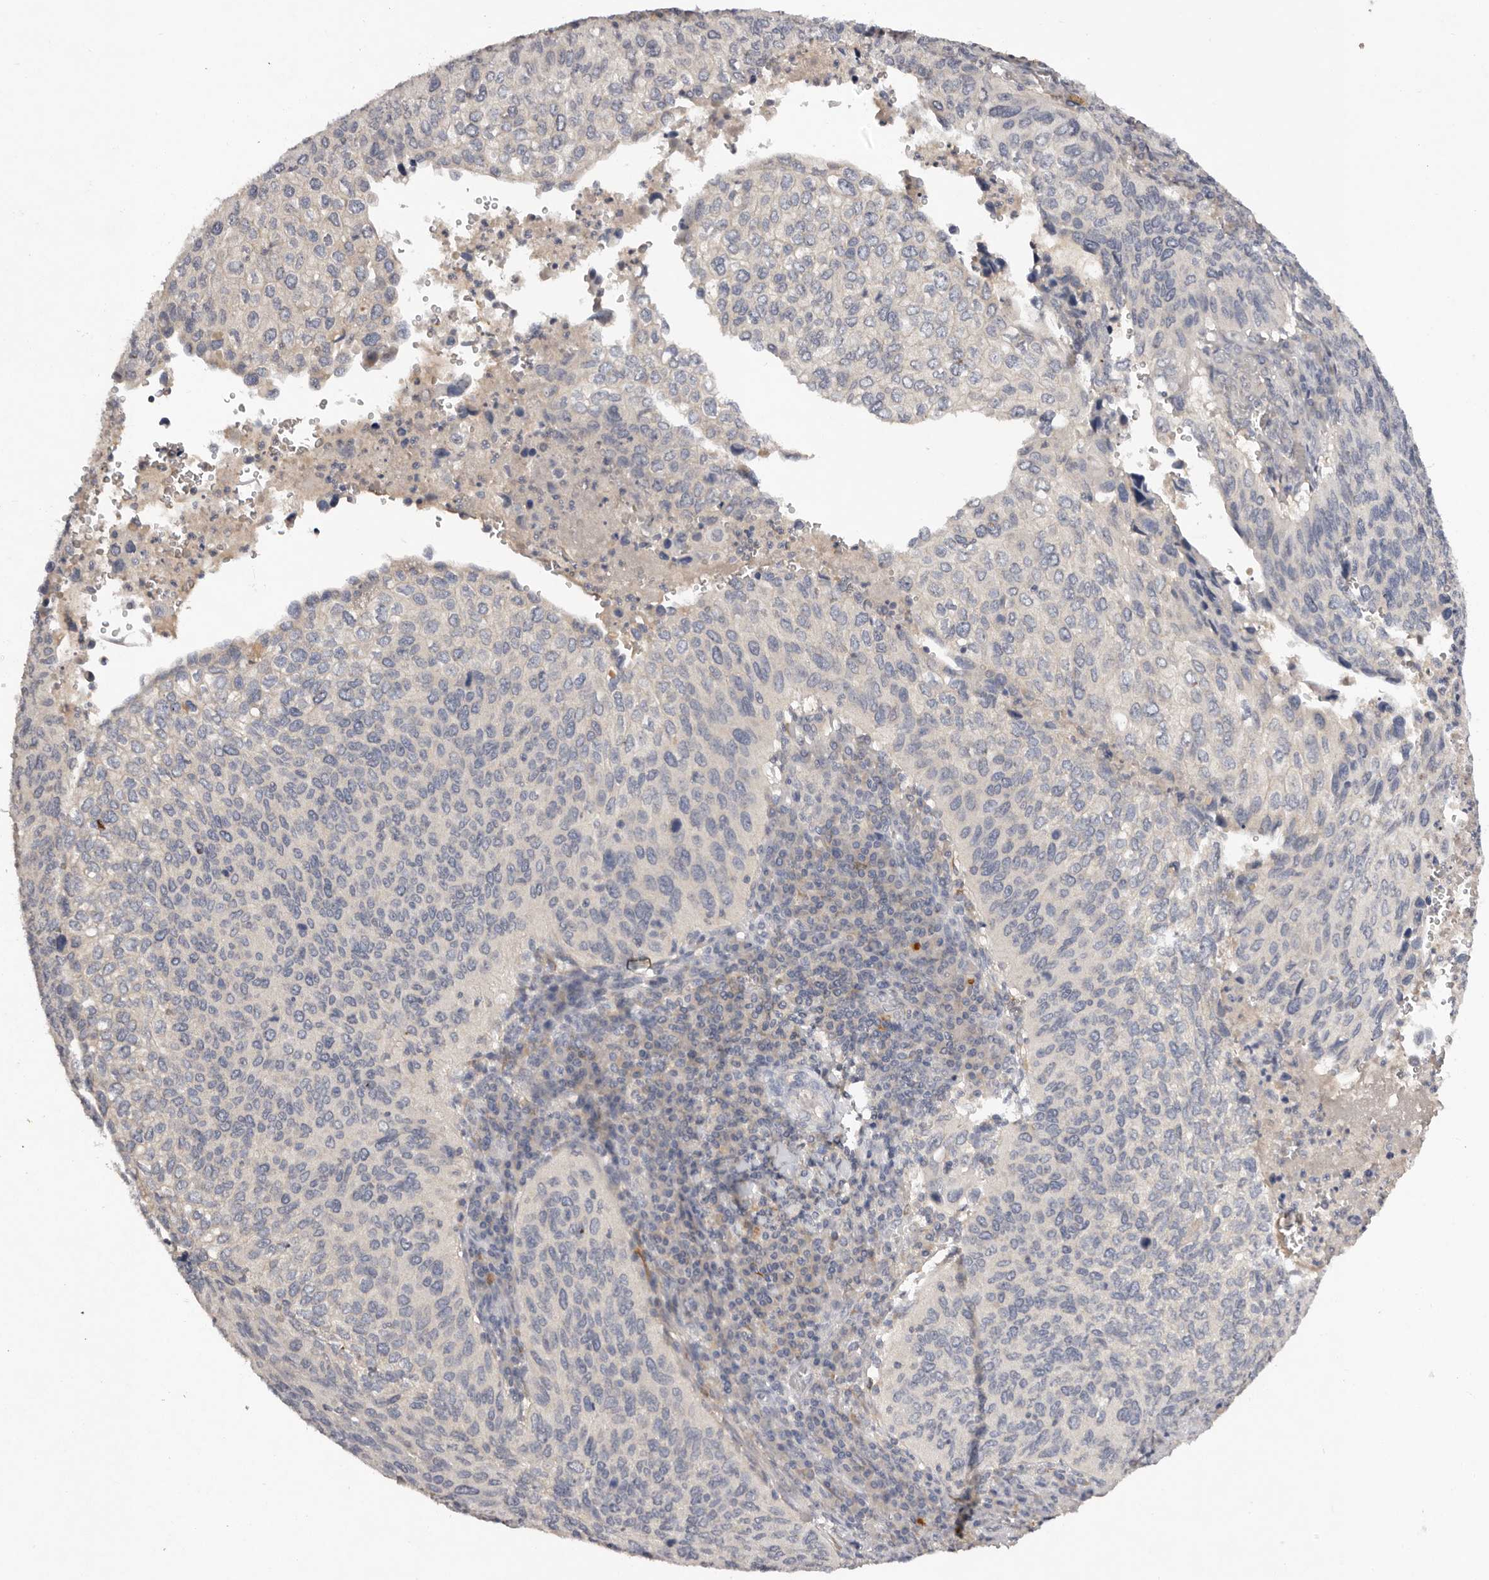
{"staining": {"intensity": "negative", "quantity": "none", "location": "none"}, "tissue": "cervical cancer", "cell_type": "Tumor cells", "image_type": "cancer", "snomed": [{"axis": "morphology", "description": "Squamous cell carcinoma, NOS"}, {"axis": "topography", "description": "Cervix"}], "caption": "IHC photomicrograph of human cervical squamous cell carcinoma stained for a protein (brown), which displays no positivity in tumor cells.", "gene": "SCUBE2", "patient": {"sex": "female", "age": 38}}